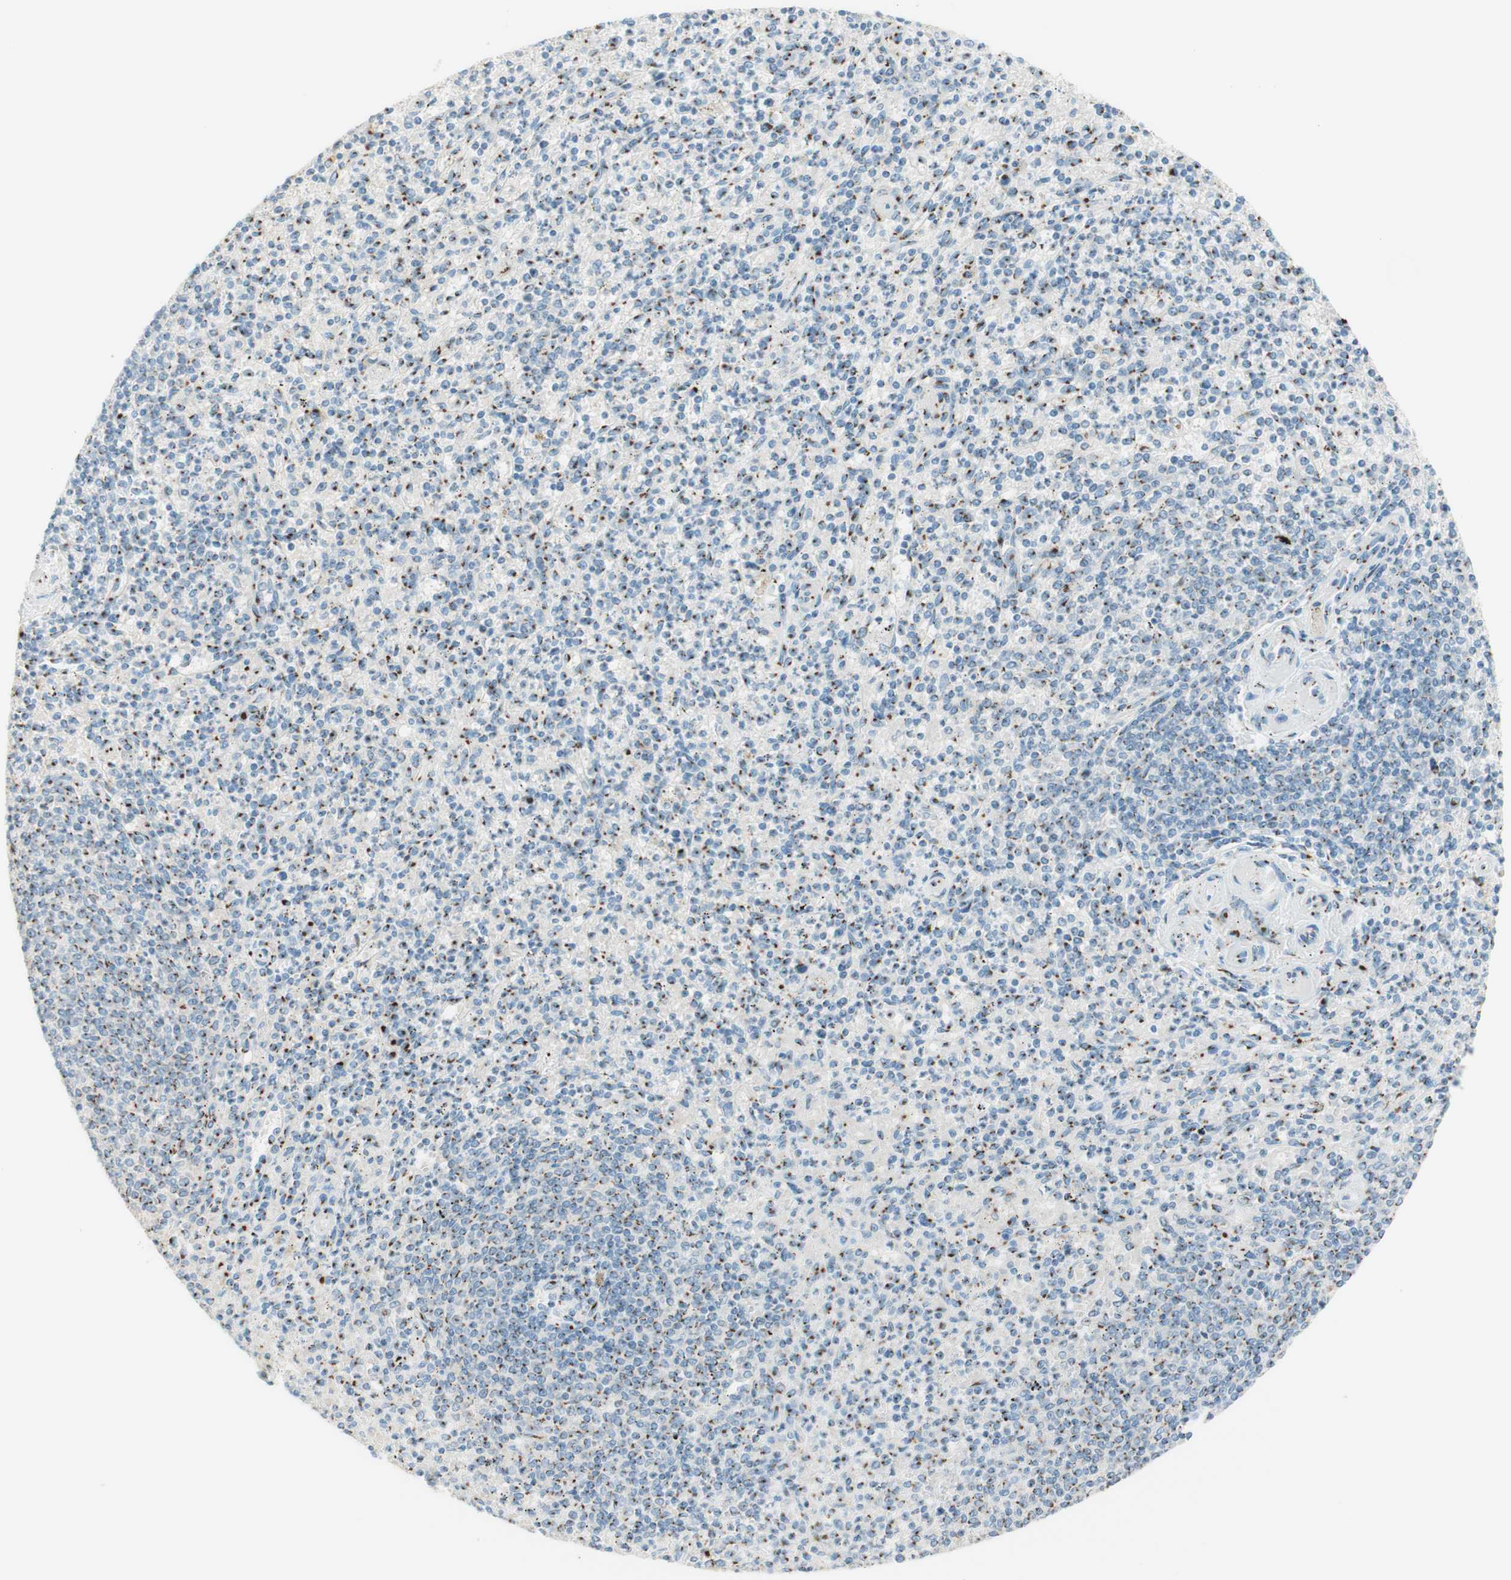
{"staining": {"intensity": "strong", "quantity": "25%-75%", "location": "cytoplasmic/membranous"}, "tissue": "spleen", "cell_type": "Cells in red pulp", "image_type": "normal", "snomed": [{"axis": "morphology", "description": "Normal tissue, NOS"}, {"axis": "topography", "description": "Spleen"}], "caption": "Immunohistochemical staining of benign human spleen reveals high levels of strong cytoplasmic/membranous expression in about 25%-75% of cells in red pulp.", "gene": "GOLGB1", "patient": {"sex": "male", "age": 72}}